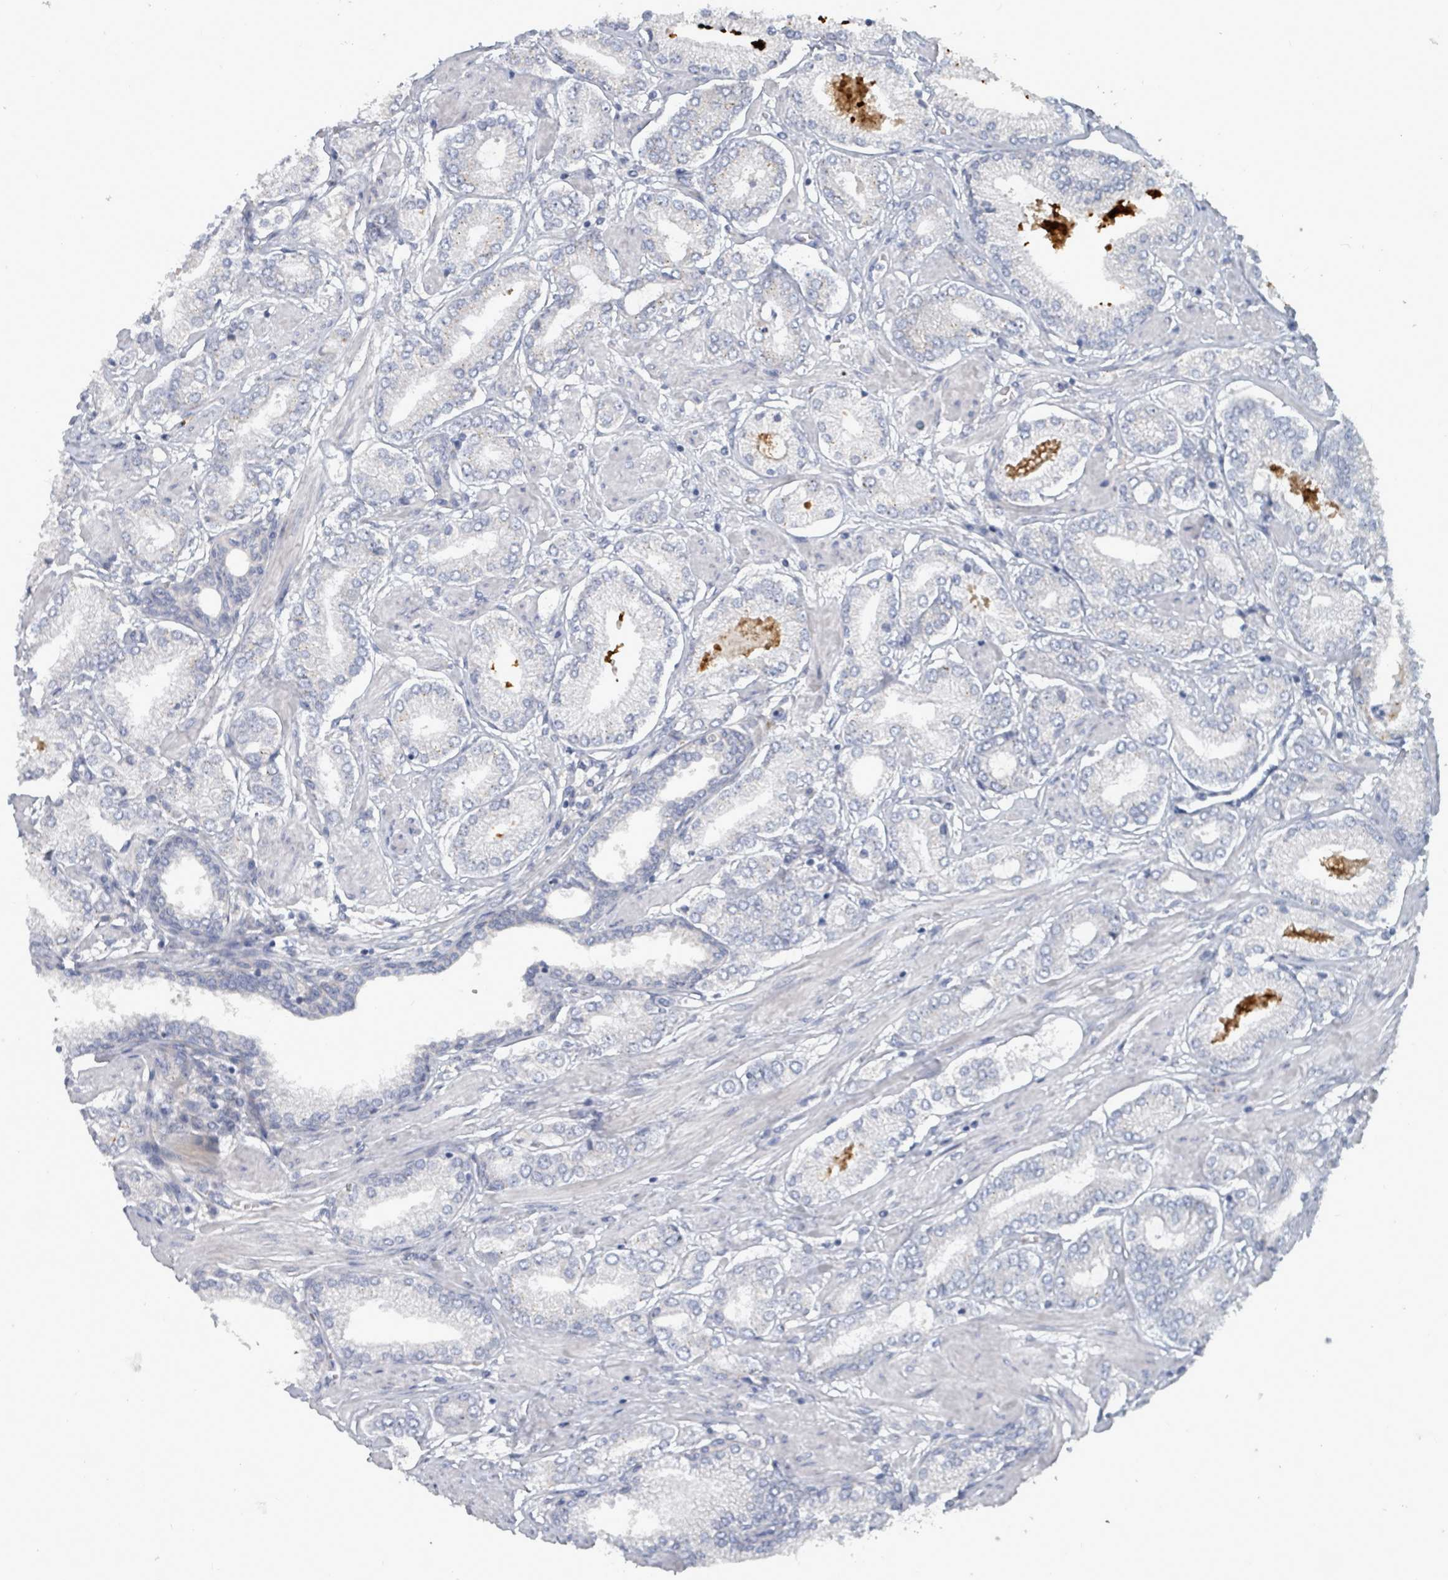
{"staining": {"intensity": "negative", "quantity": "none", "location": "none"}, "tissue": "prostate cancer", "cell_type": "Tumor cells", "image_type": "cancer", "snomed": [{"axis": "morphology", "description": "Adenocarcinoma, High grade"}, {"axis": "topography", "description": "Prostate and seminal vesicle, NOS"}], "caption": "A micrograph of prostate cancer stained for a protein shows no brown staining in tumor cells. (Stains: DAB (3,3'-diaminobenzidine) immunohistochemistry (IHC) with hematoxylin counter stain, Microscopy: brightfield microscopy at high magnification).", "gene": "TRDMT1", "patient": {"sex": "male", "age": 64}}